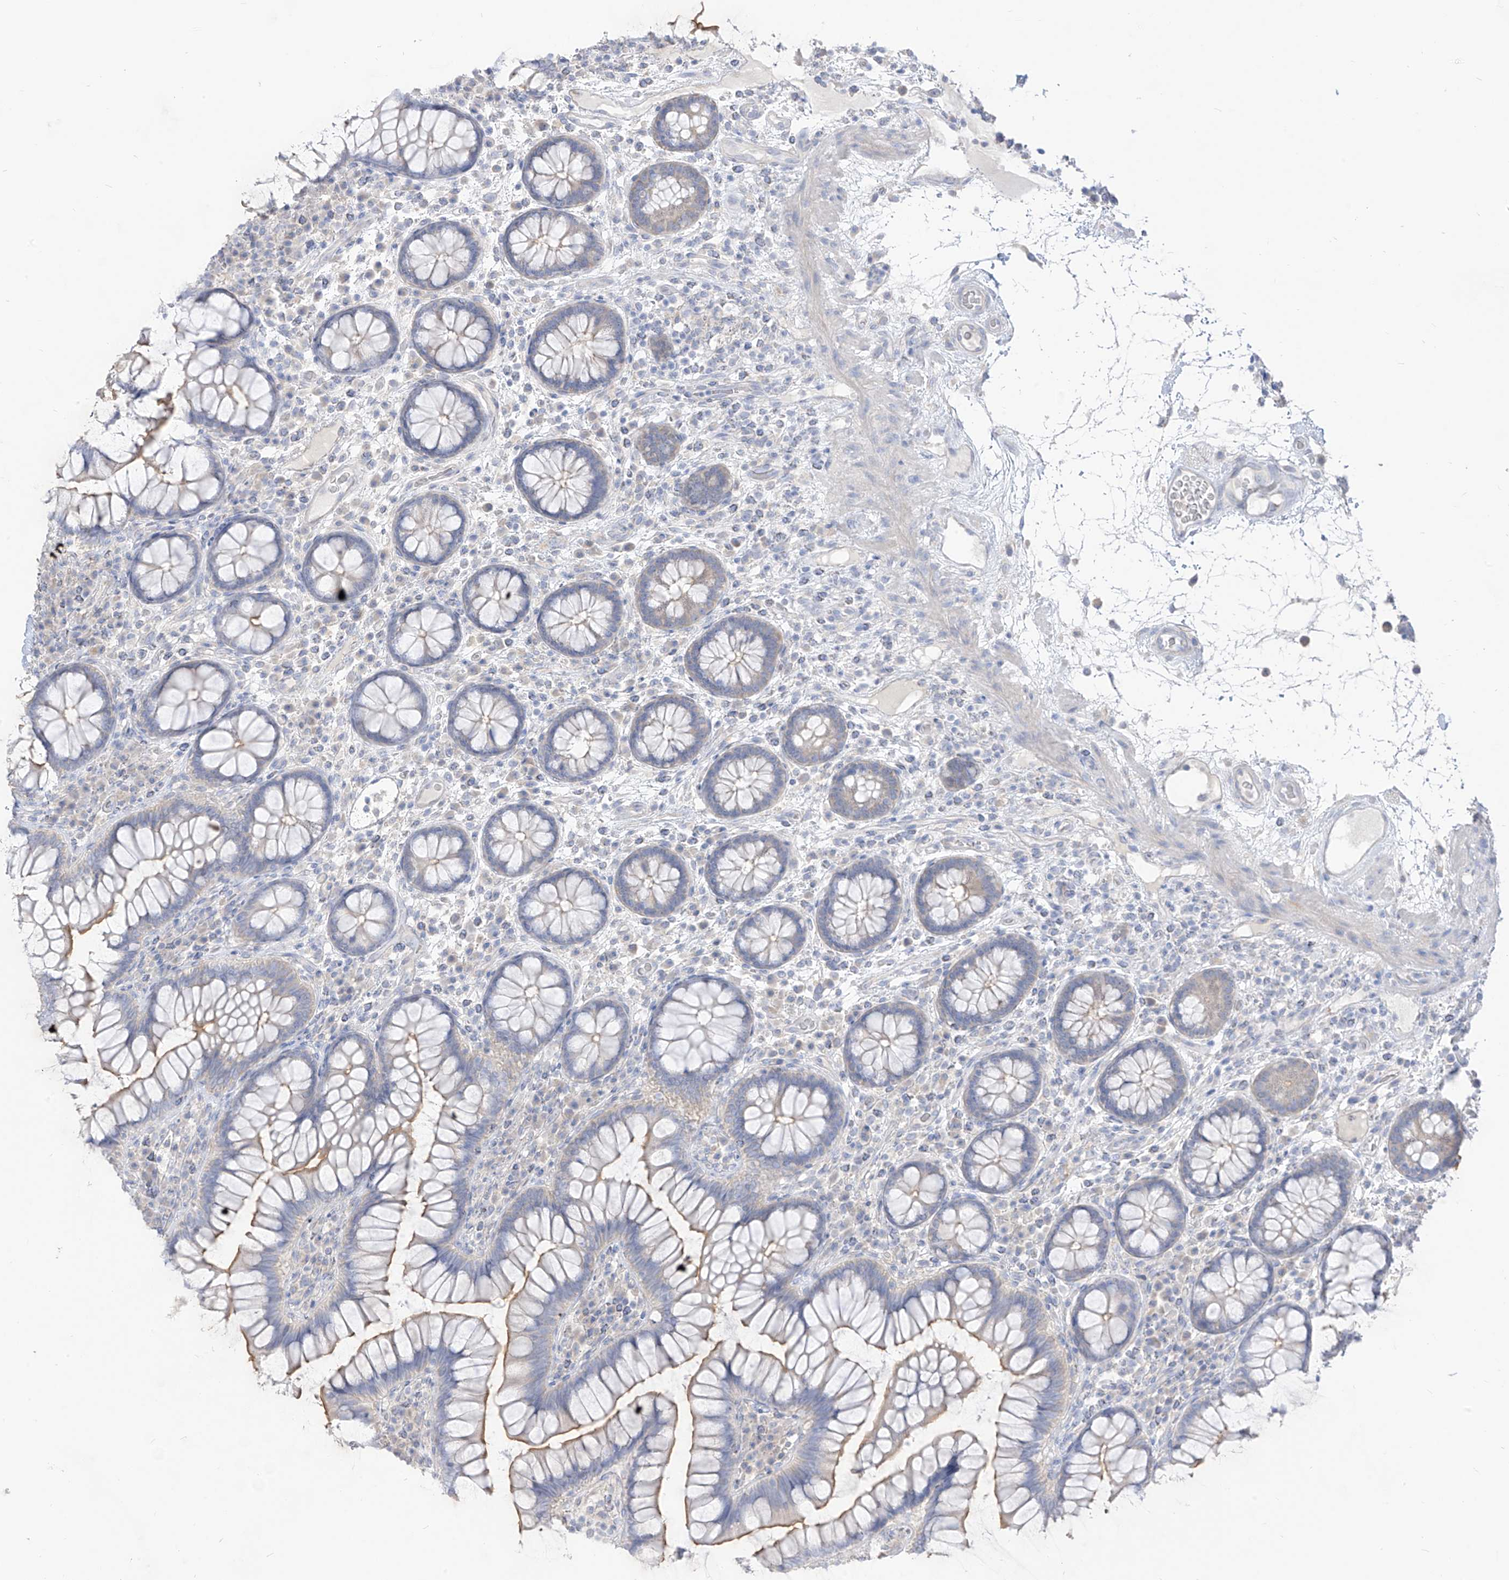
{"staining": {"intensity": "negative", "quantity": "none", "location": "none"}, "tissue": "colon", "cell_type": "Endothelial cells", "image_type": "normal", "snomed": [{"axis": "morphology", "description": "Normal tissue, NOS"}, {"axis": "topography", "description": "Colon"}], "caption": "This is an IHC micrograph of unremarkable human colon. There is no positivity in endothelial cells.", "gene": "ARHGEF40", "patient": {"sex": "female", "age": 79}}